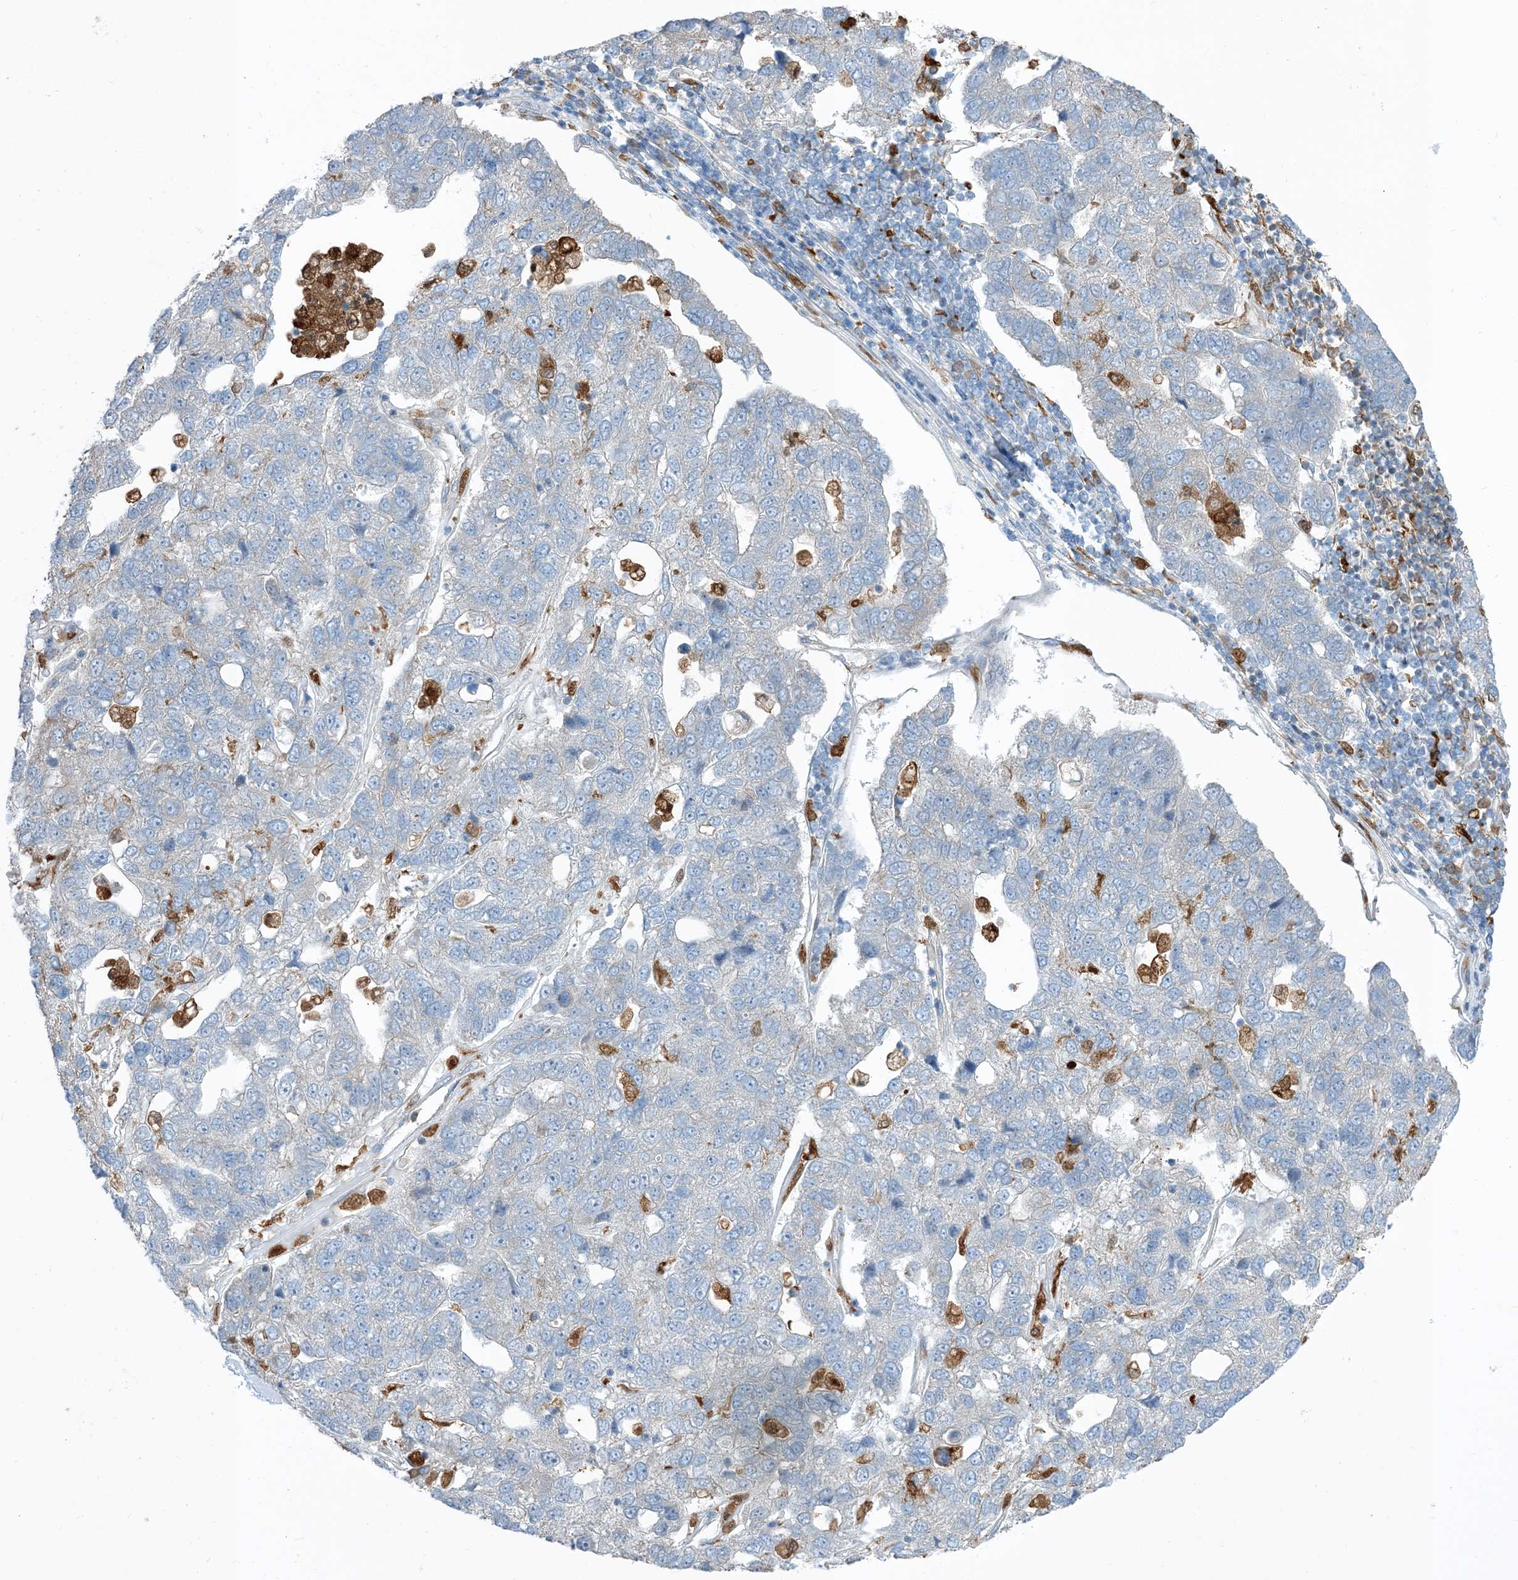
{"staining": {"intensity": "negative", "quantity": "none", "location": "none"}, "tissue": "pancreatic cancer", "cell_type": "Tumor cells", "image_type": "cancer", "snomed": [{"axis": "morphology", "description": "Adenocarcinoma, NOS"}, {"axis": "topography", "description": "Pancreas"}], "caption": "Tumor cells show no significant protein positivity in pancreatic cancer (adenocarcinoma). Nuclei are stained in blue.", "gene": "NAGK", "patient": {"sex": "female", "age": 61}}